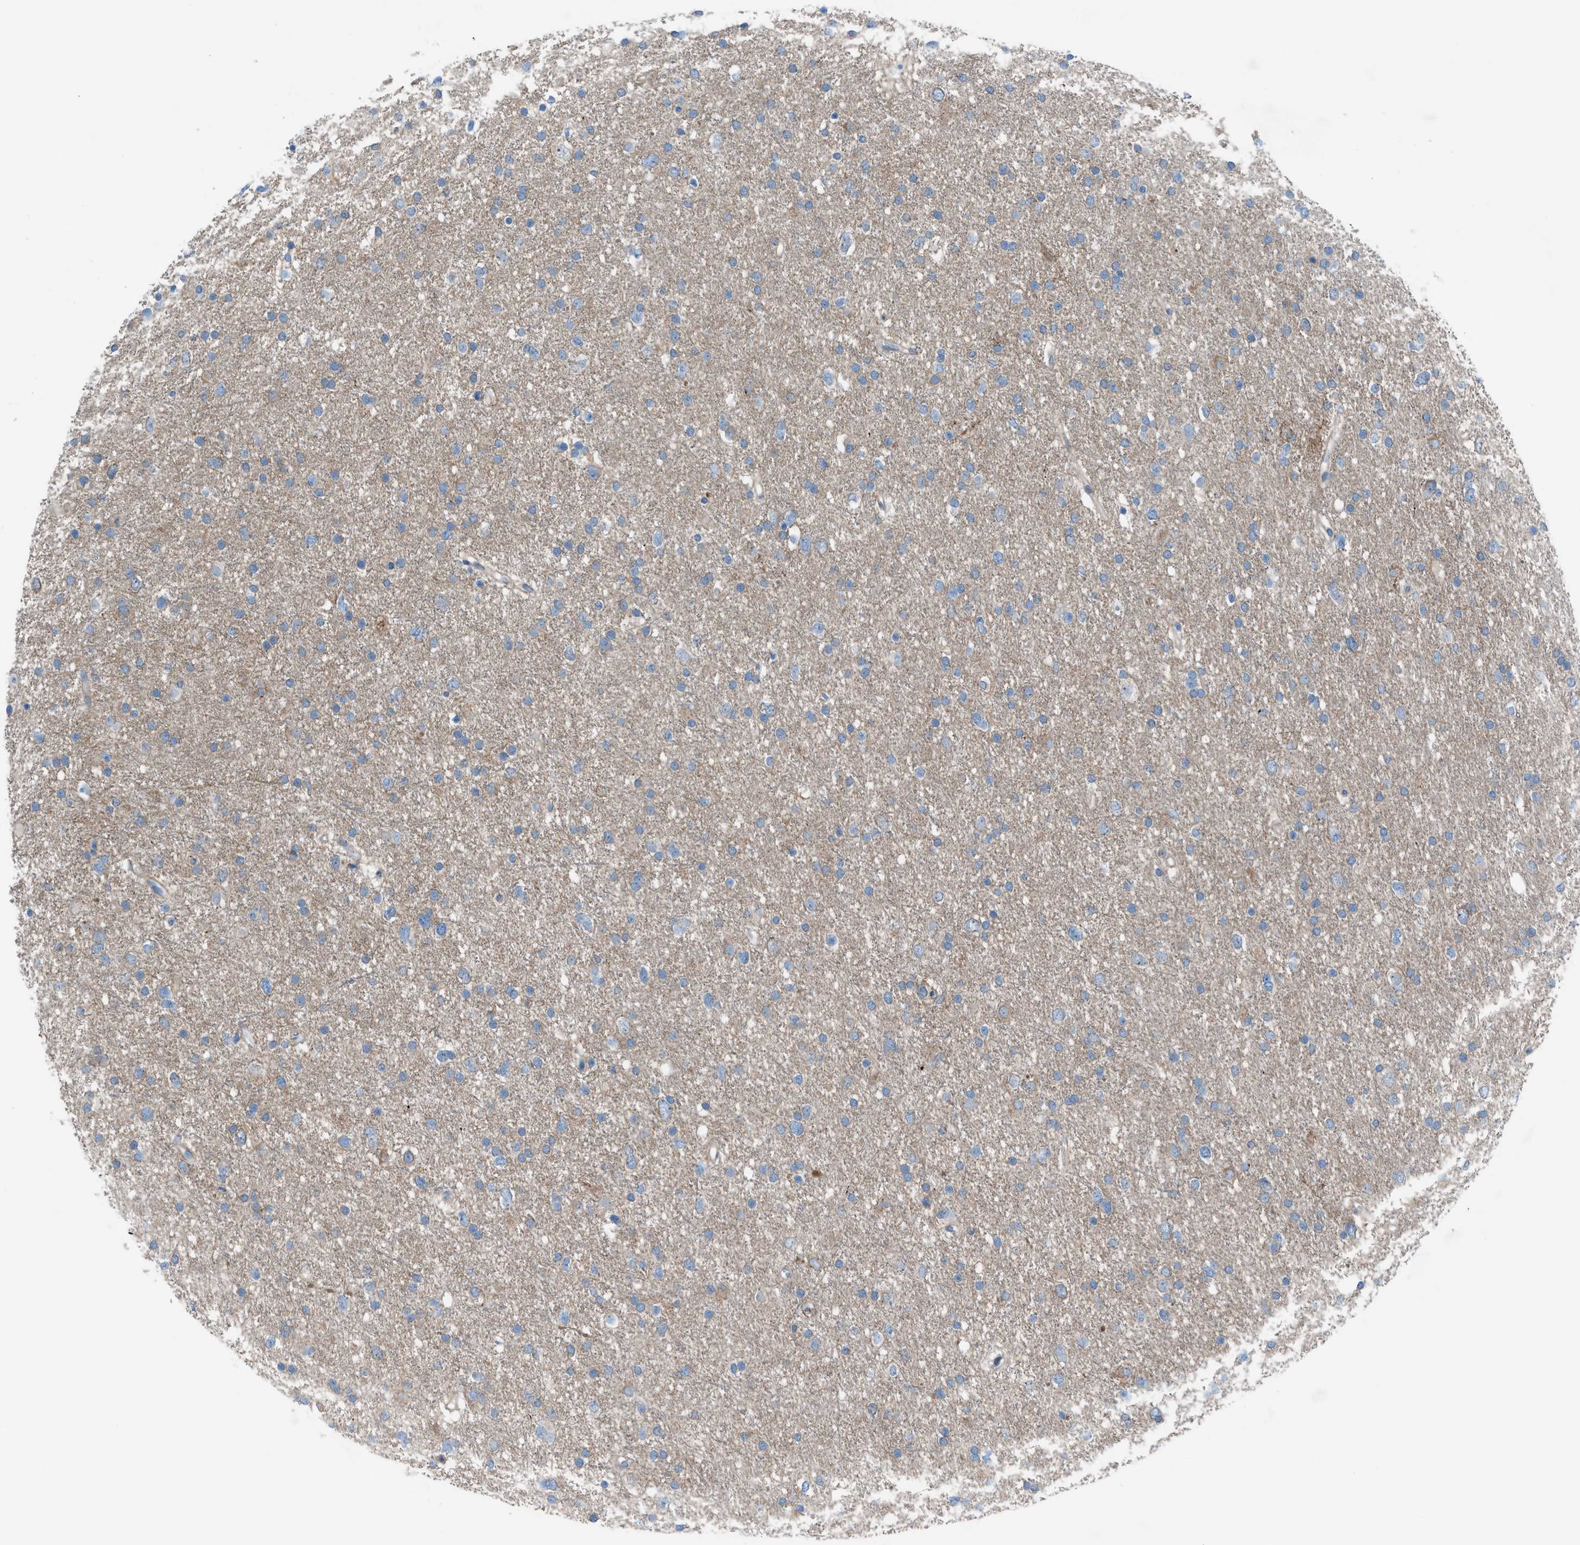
{"staining": {"intensity": "weak", "quantity": "<25%", "location": "cytoplasmic/membranous"}, "tissue": "glioma", "cell_type": "Tumor cells", "image_type": "cancer", "snomed": [{"axis": "morphology", "description": "Glioma, malignant, Low grade"}, {"axis": "topography", "description": "Brain"}], "caption": "High magnification brightfield microscopy of malignant glioma (low-grade) stained with DAB (3,3'-diaminobenzidine) (brown) and counterstained with hematoxylin (blue): tumor cells show no significant positivity.", "gene": "C5AR2", "patient": {"sex": "female", "age": 37}}